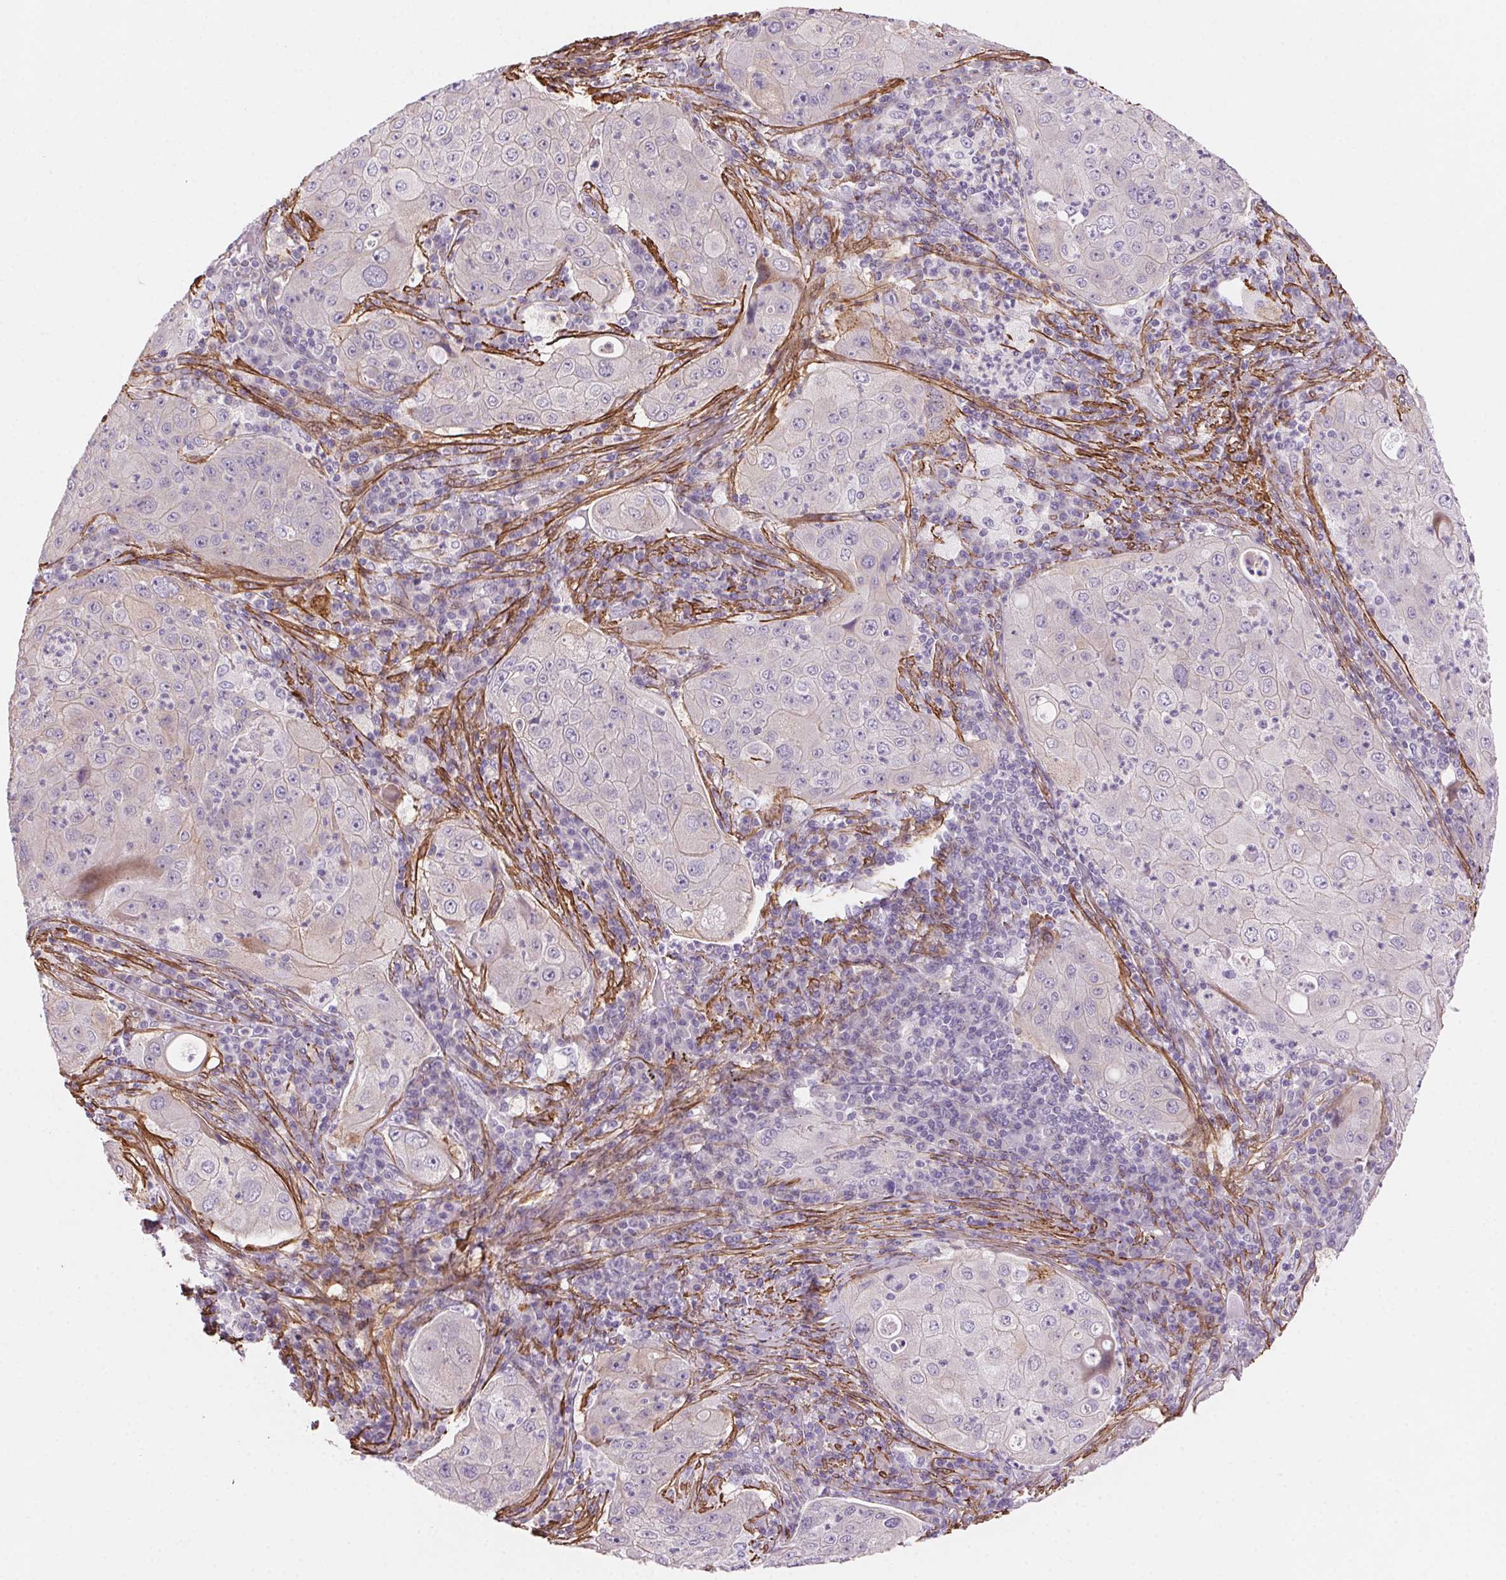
{"staining": {"intensity": "negative", "quantity": "none", "location": "none"}, "tissue": "lung cancer", "cell_type": "Tumor cells", "image_type": "cancer", "snomed": [{"axis": "morphology", "description": "Squamous cell carcinoma, NOS"}, {"axis": "topography", "description": "Lung"}], "caption": "Image shows no significant protein positivity in tumor cells of squamous cell carcinoma (lung).", "gene": "GPX8", "patient": {"sex": "female", "age": 59}}